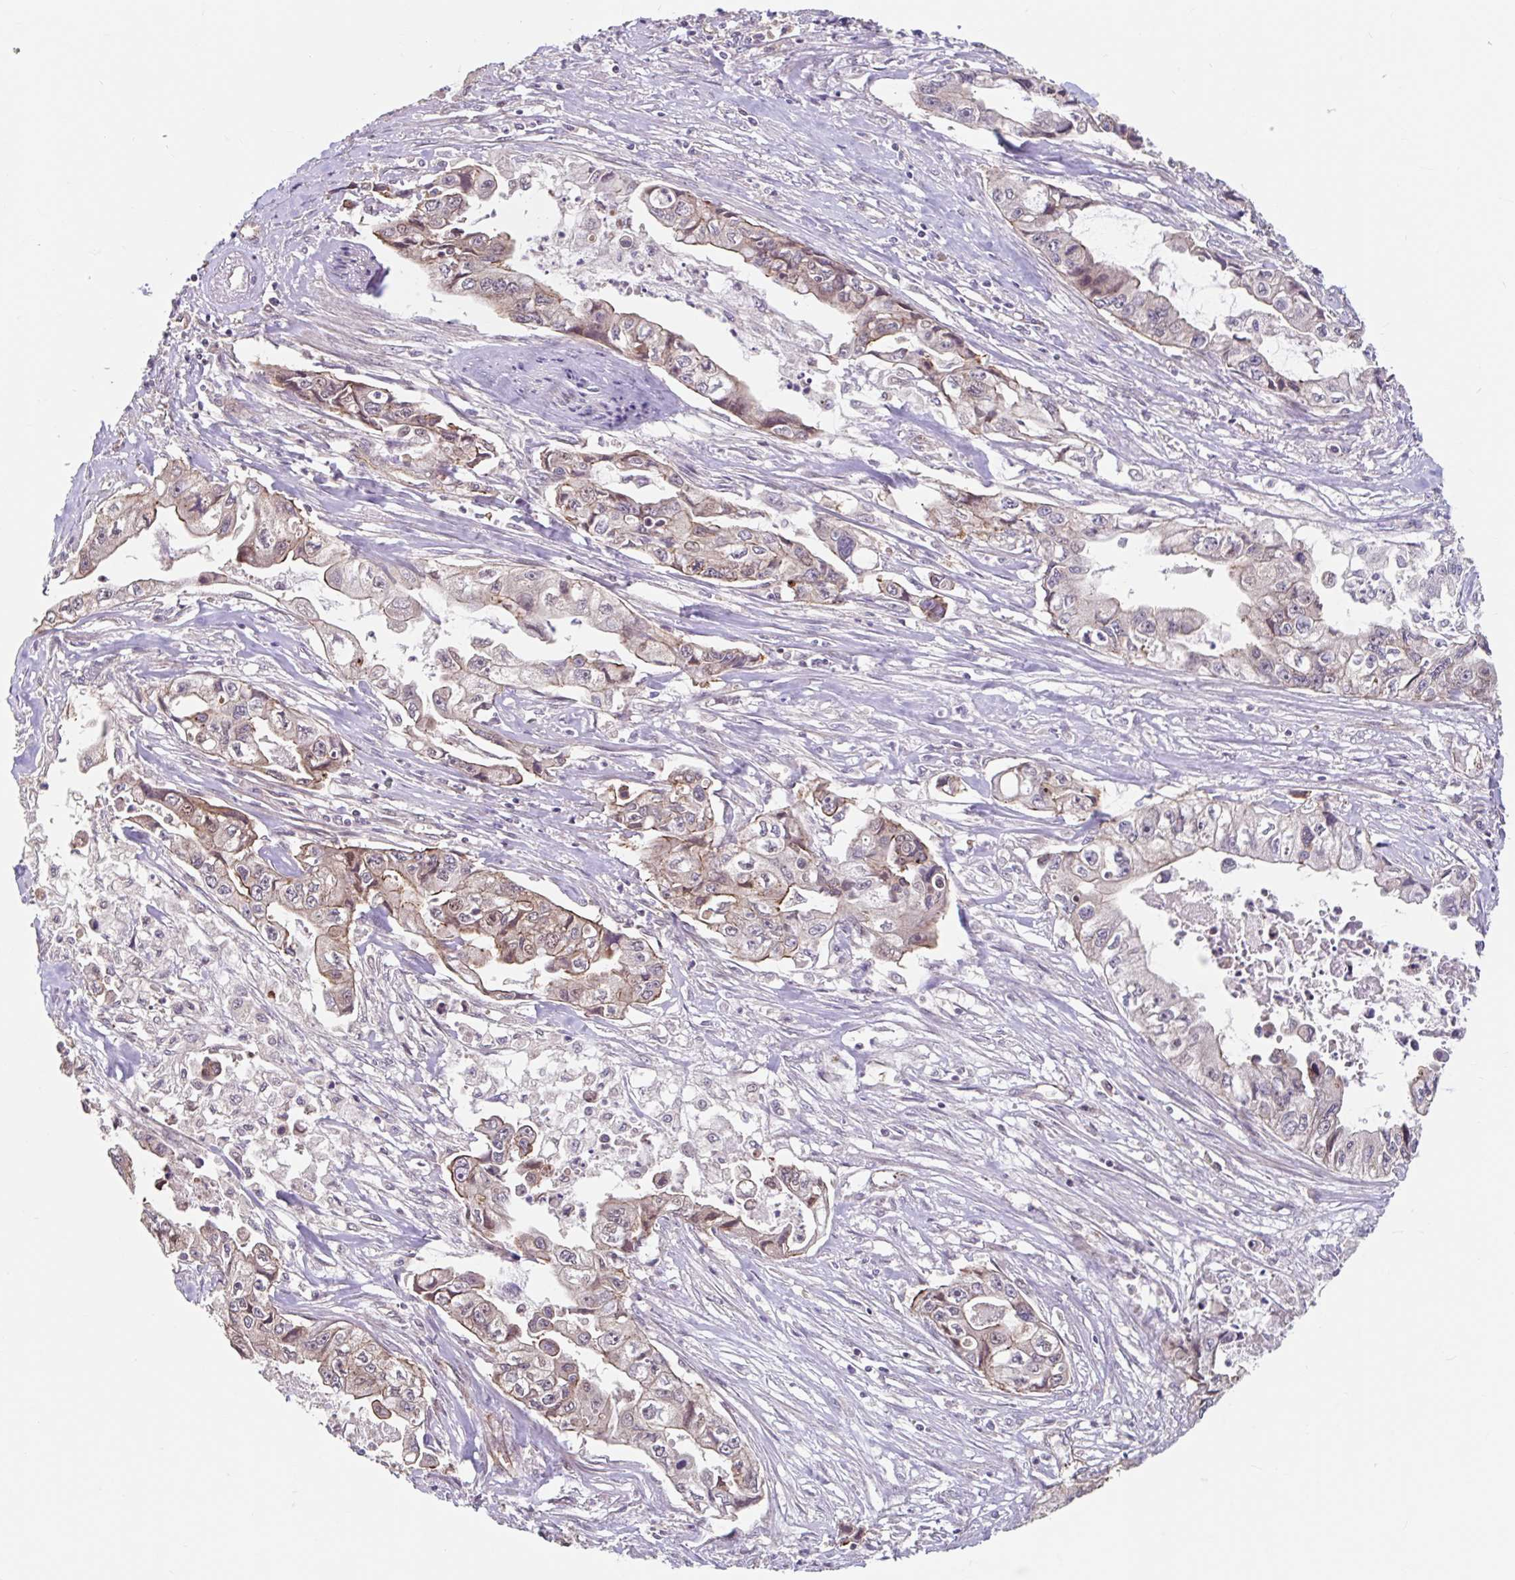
{"staining": {"intensity": "weak", "quantity": "<25%", "location": "cytoplasmic/membranous,nuclear"}, "tissue": "pancreatic cancer", "cell_type": "Tumor cells", "image_type": "cancer", "snomed": [{"axis": "morphology", "description": "Adenocarcinoma, NOS"}, {"axis": "topography", "description": "Pancreas"}], "caption": "Human adenocarcinoma (pancreatic) stained for a protein using immunohistochemistry demonstrates no staining in tumor cells.", "gene": "STYXL1", "patient": {"sex": "male", "age": 66}}